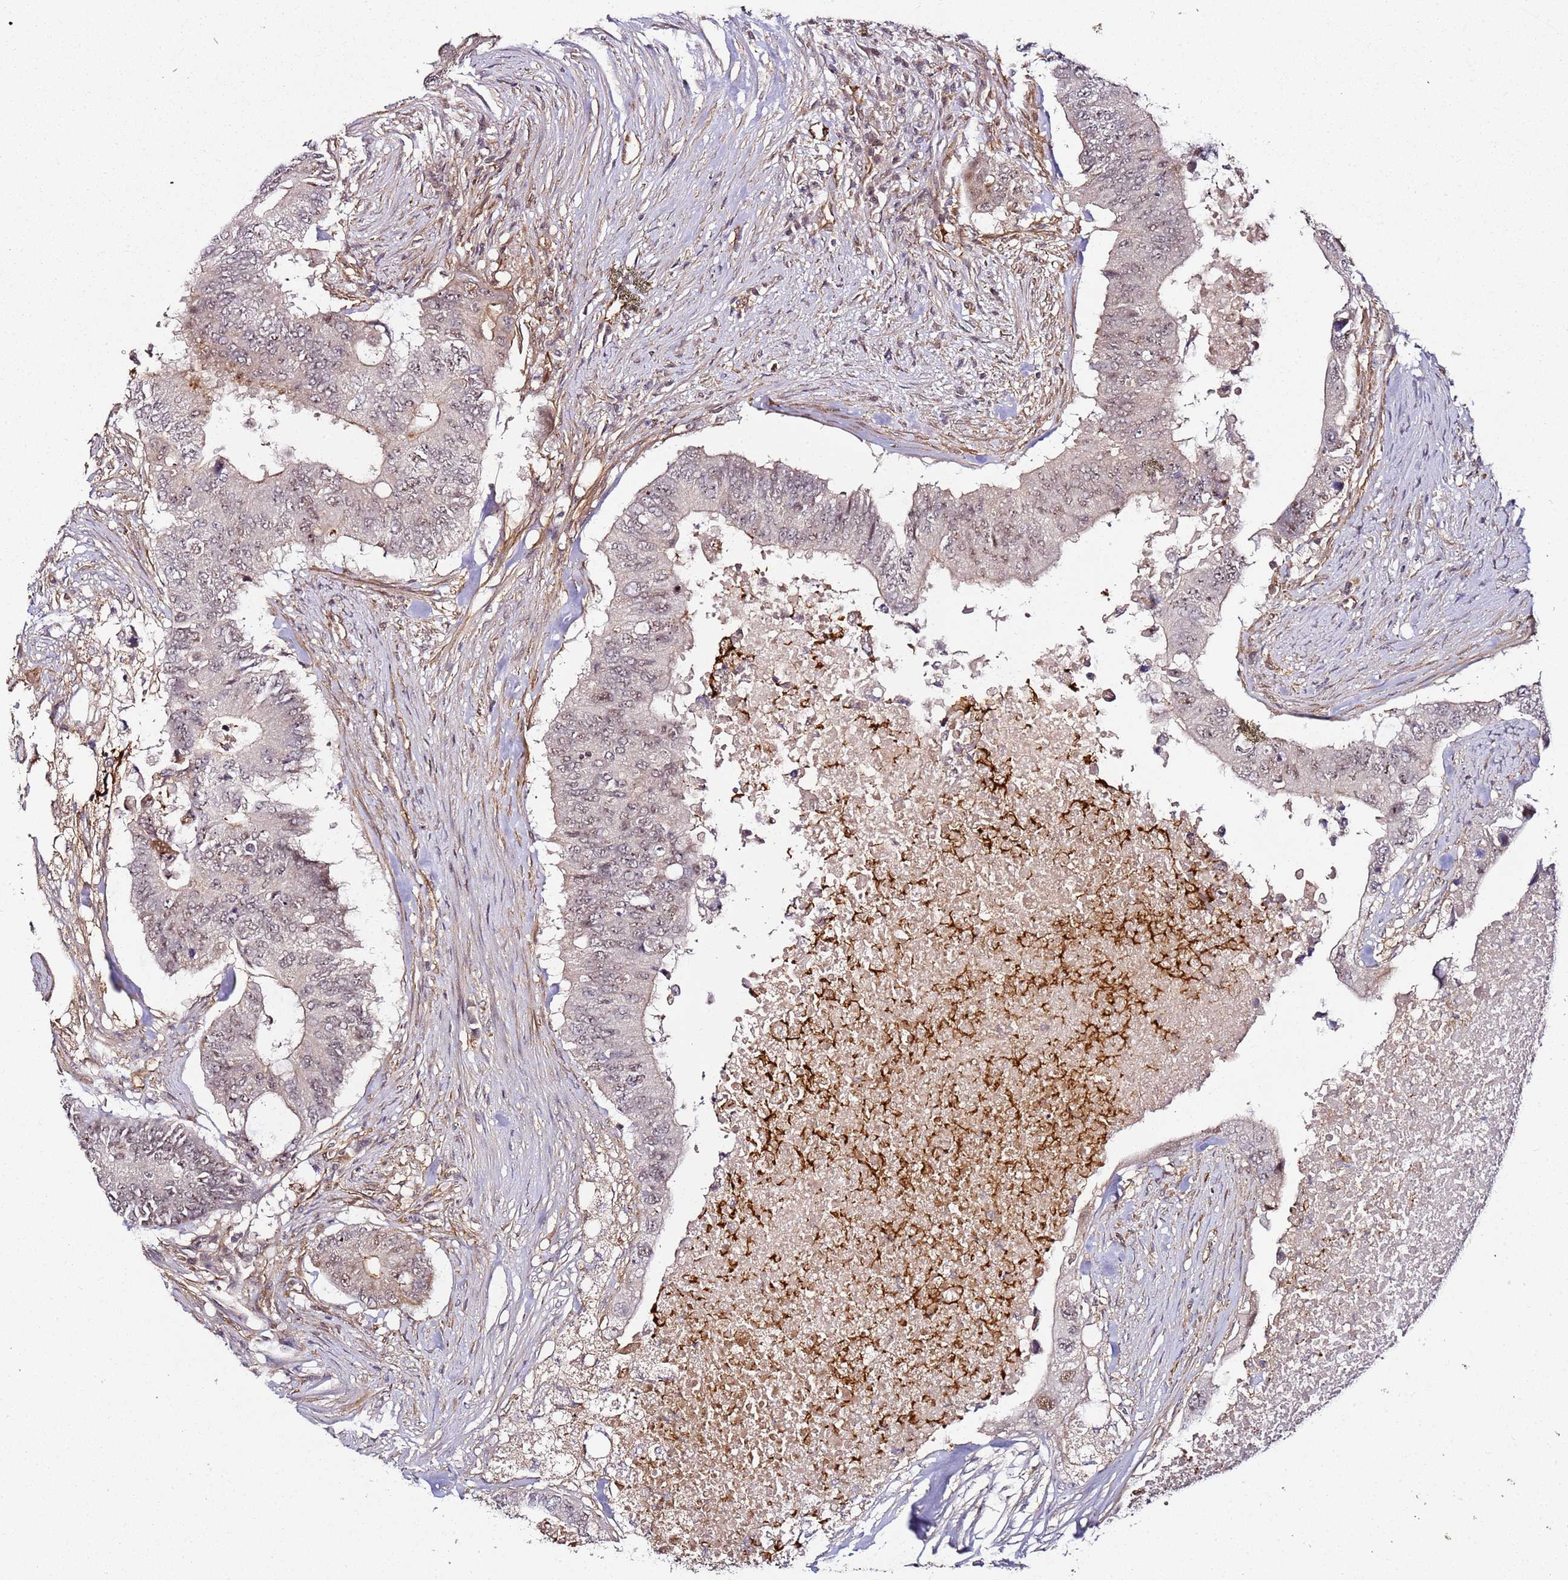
{"staining": {"intensity": "weak", "quantity": "25%-75%", "location": "nuclear"}, "tissue": "colorectal cancer", "cell_type": "Tumor cells", "image_type": "cancer", "snomed": [{"axis": "morphology", "description": "Adenocarcinoma, NOS"}, {"axis": "topography", "description": "Colon"}], "caption": "Tumor cells display weak nuclear expression in approximately 25%-75% of cells in colorectal cancer.", "gene": "CCNYL1", "patient": {"sex": "male", "age": 71}}